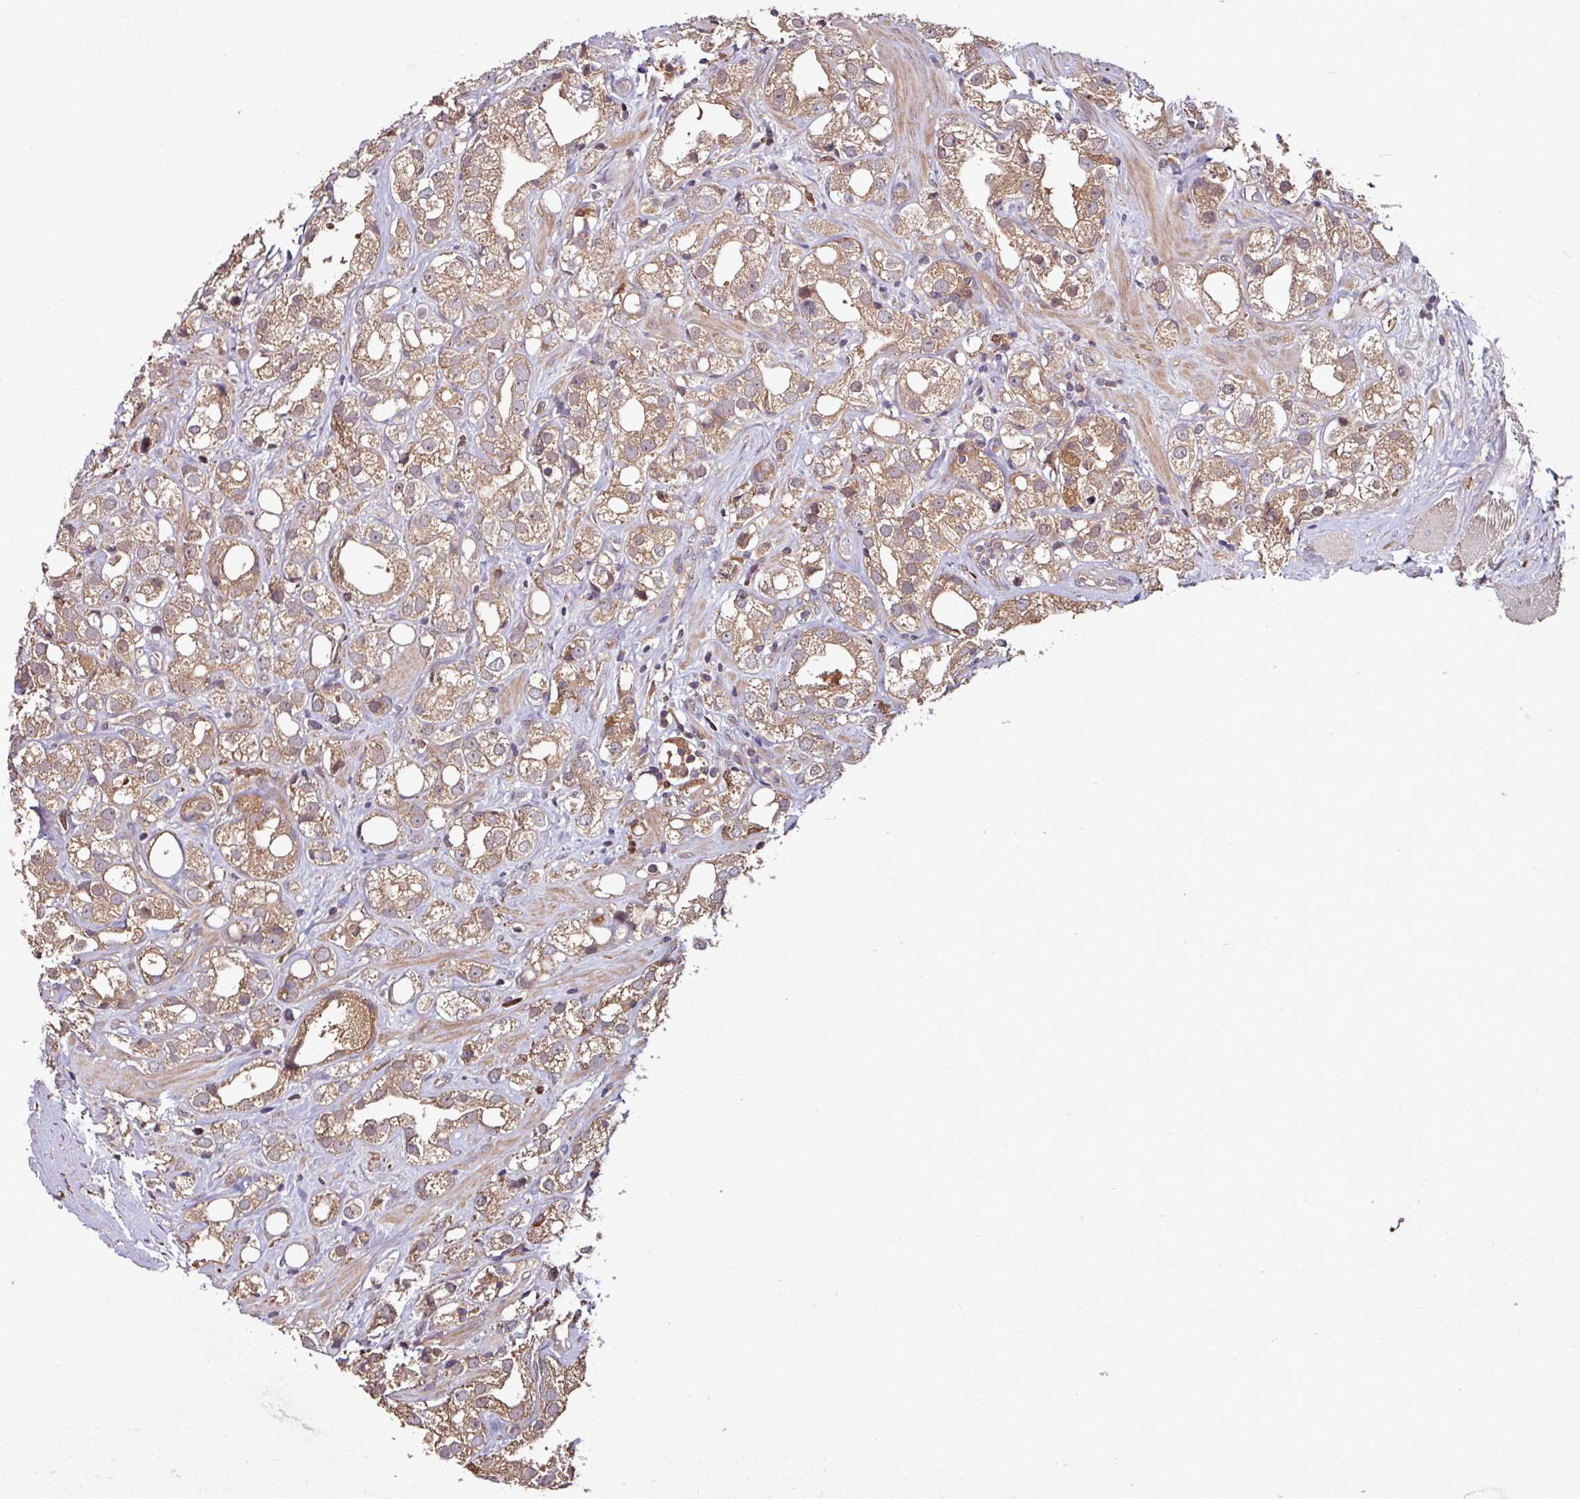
{"staining": {"intensity": "moderate", "quantity": ">75%", "location": "cytoplasmic/membranous"}, "tissue": "prostate cancer", "cell_type": "Tumor cells", "image_type": "cancer", "snomed": [{"axis": "morphology", "description": "Adenocarcinoma, NOS"}, {"axis": "topography", "description": "Prostate"}], "caption": "Immunohistochemical staining of adenocarcinoma (prostate) shows moderate cytoplasmic/membranous protein expression in approximately >75% of tumor cells.", "gene": "GNPDA1", "patient": {"sex": "male", "age": 79}}